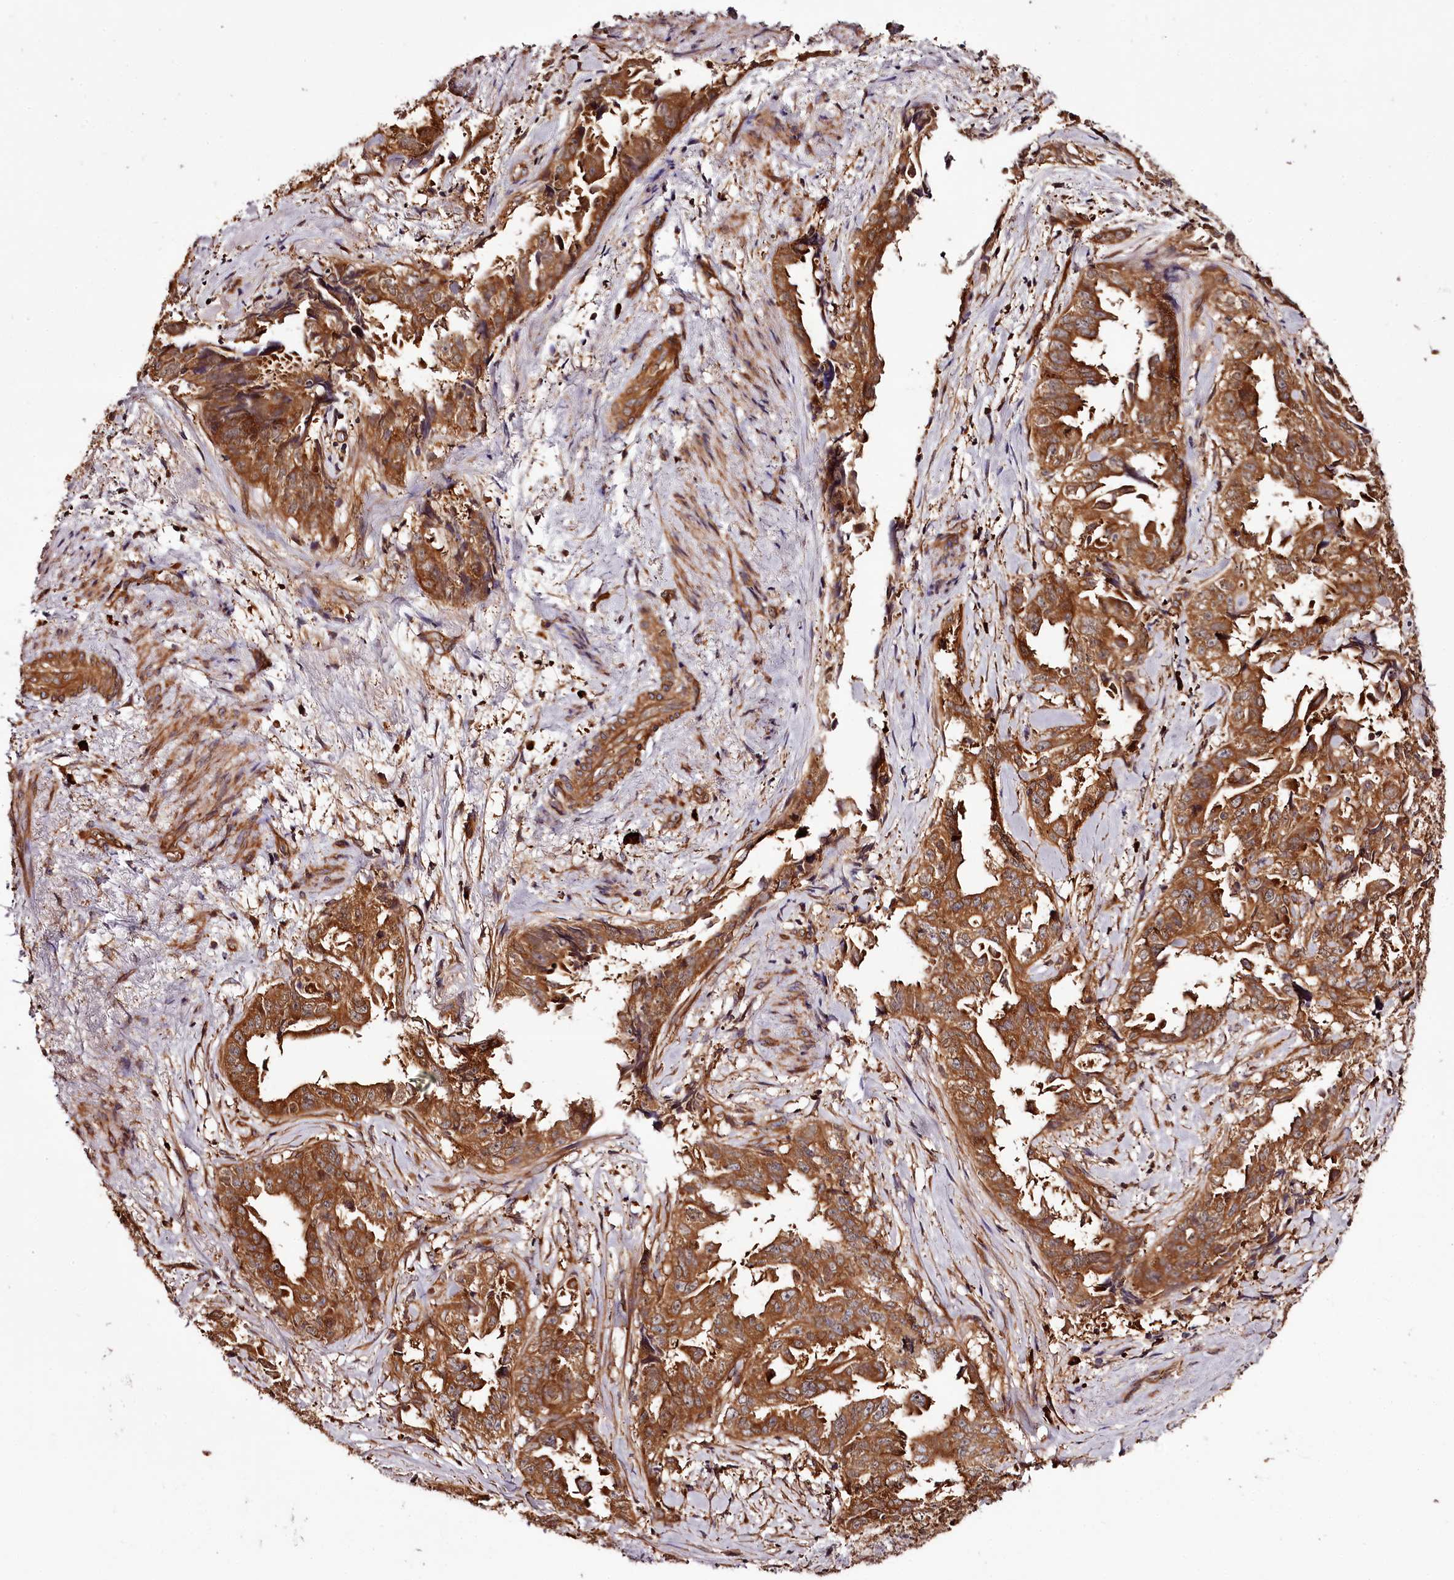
{"staining": {"intensity": "strong", "quantity": ">75%", "location": "cytoplasmic/membranous"}, "tissue": "endometrial cancer", "cell_type": "Tumor cells", "image_type": "cancer", "snomed": [{"axis": "morphology", "description": "Adenocarcinoma, NOS"}, {"axis": "topography", "description": "Endometrium"}], "caption": "Endometrial adenocarcinoma stained for a protein reveals strong cytoplasmic/membranous positivity in tumor cells.", "gene": "TARS1", "patient": {"sex": "female", "age": 65}}